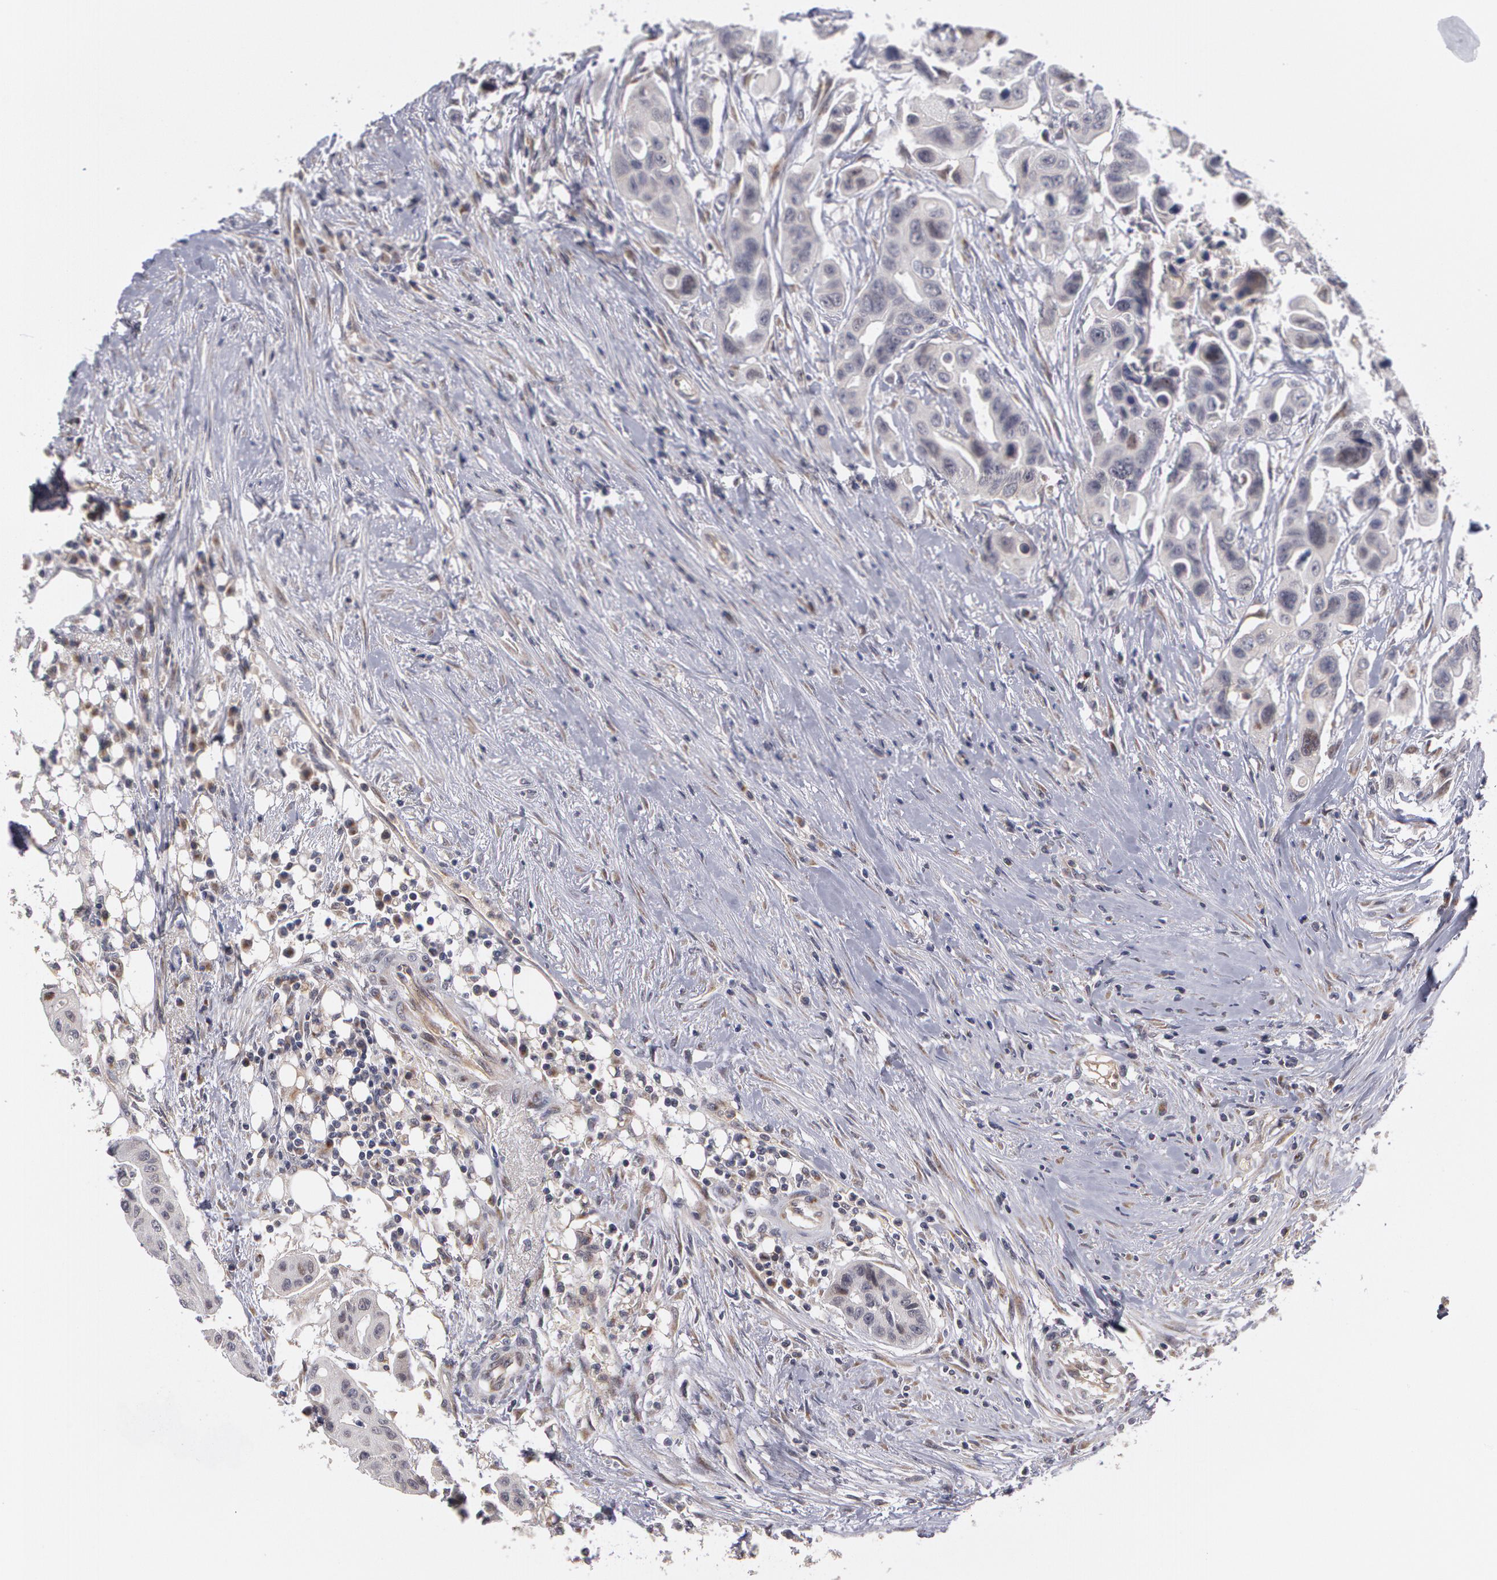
{"staining": {"intensity": "negative", "quantity": "none", "location": "none"}, "tissue": "colorectal cancer", "cell_type": "Tumor cells", "image_type": "cancer", "snomed": [{"axis": "morphology", "description": "Adenocarcinoma, NOS"}, {"axis": "topography", "description": "Colon"}], "caption": "IHC of human adenocarcinoma (colorectal) reveals no staining in tumor cells.", "gene": "STX5", "patient": {"sex": "female", "age": 70}}